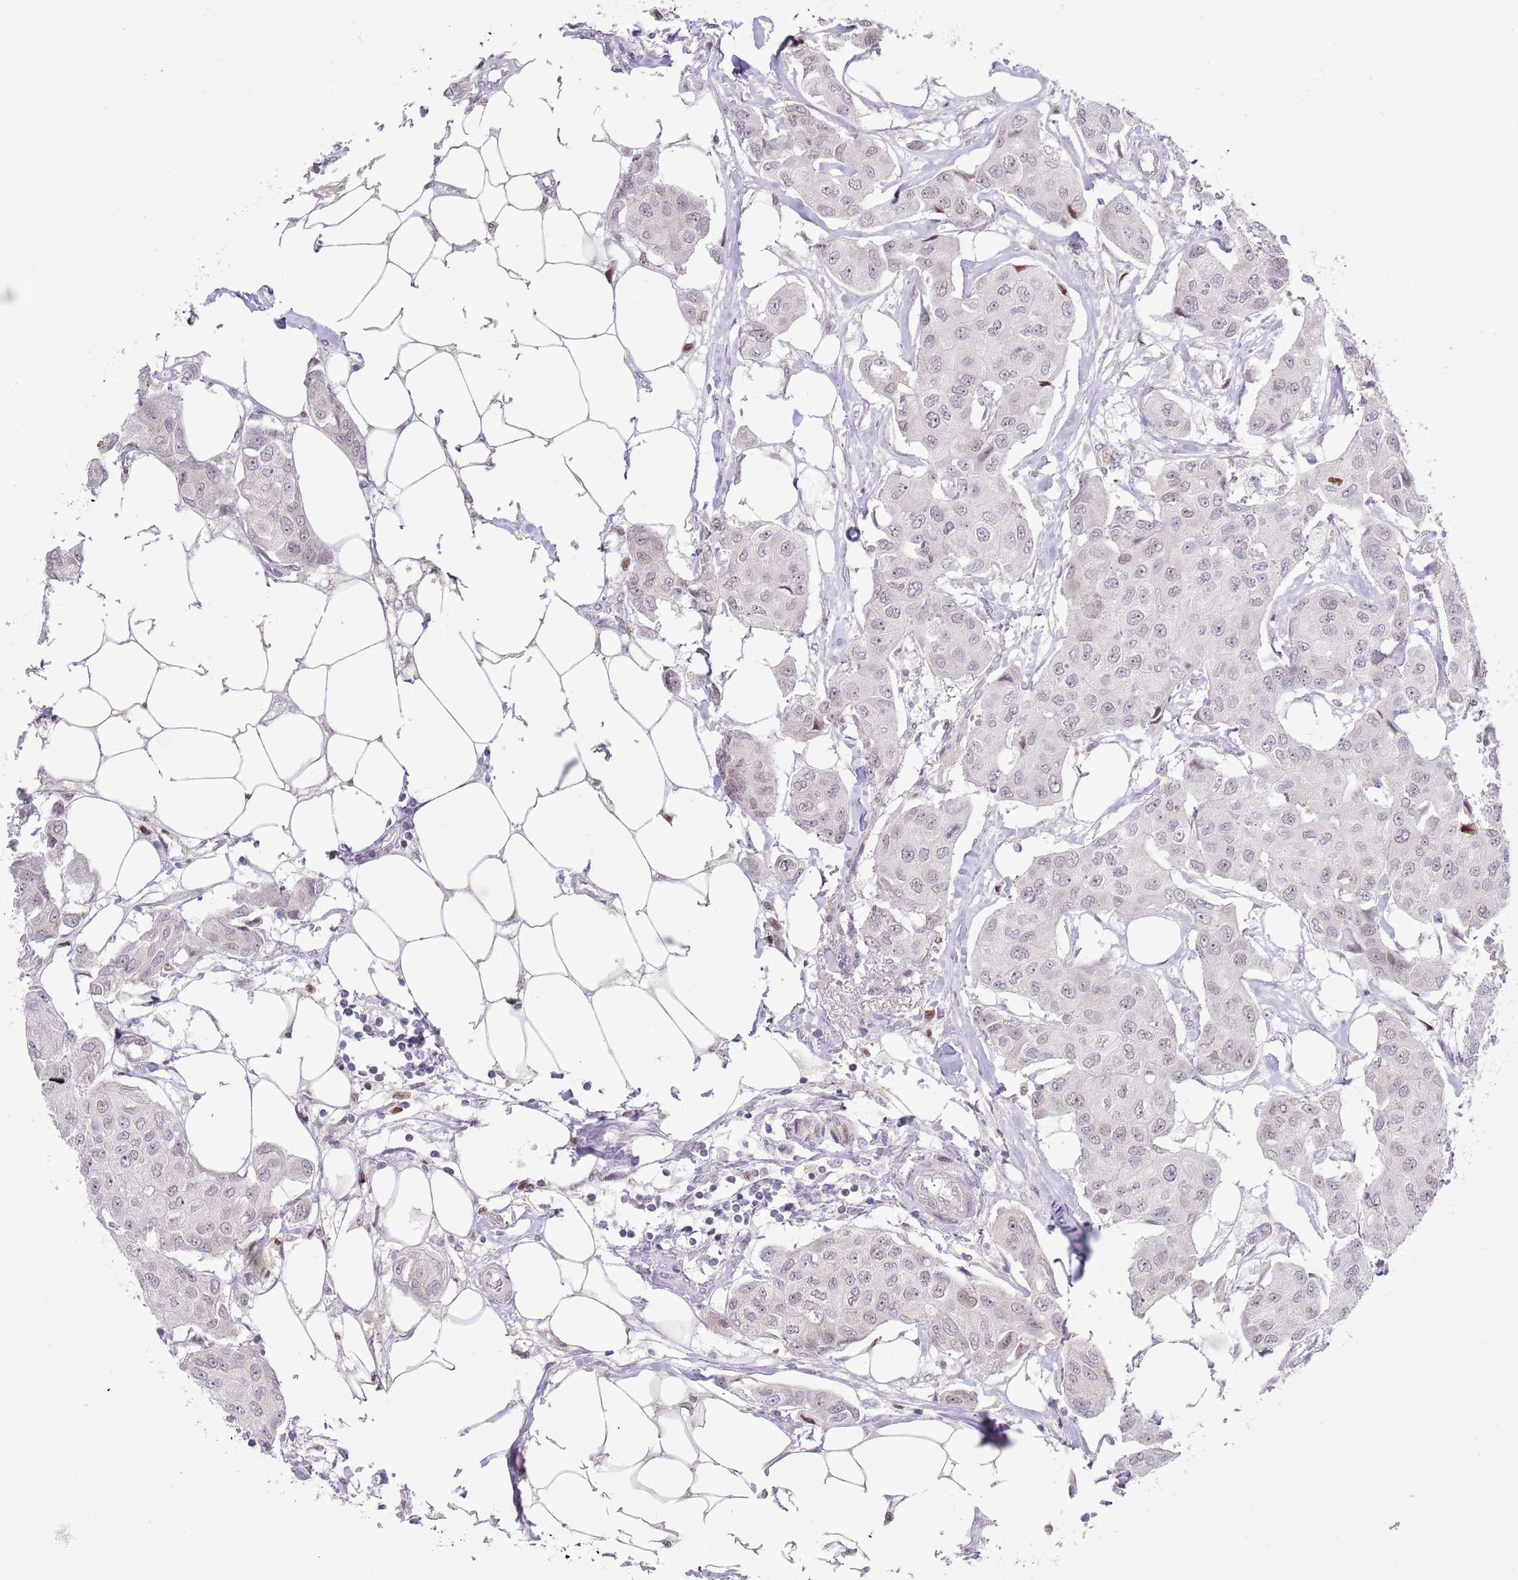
{"staining": {"intensity": "moderate", "quantity": "<25%", "location": "nuclear"}, "tissue": "breast cancer", "cell_type": "Tumor cells", "image_type": "cancer", "snomed": [{"axis": "morphology", "description": "Duct carcinoma"}, {"axis": "topography", "description": "Breast"}, {"axis": "topography", "description": "Lymph node"}], "caption": "Immunohistochemistry (IHC) micrograph of breast cancer (invasive ductal carcinoma) stained for a protein (brown), which exhibits low levels of moderate nuclear positivity in about <25% of tumor cells.", "gene": "MFSD10", "patient": {"sex": "female", "age": 80}}